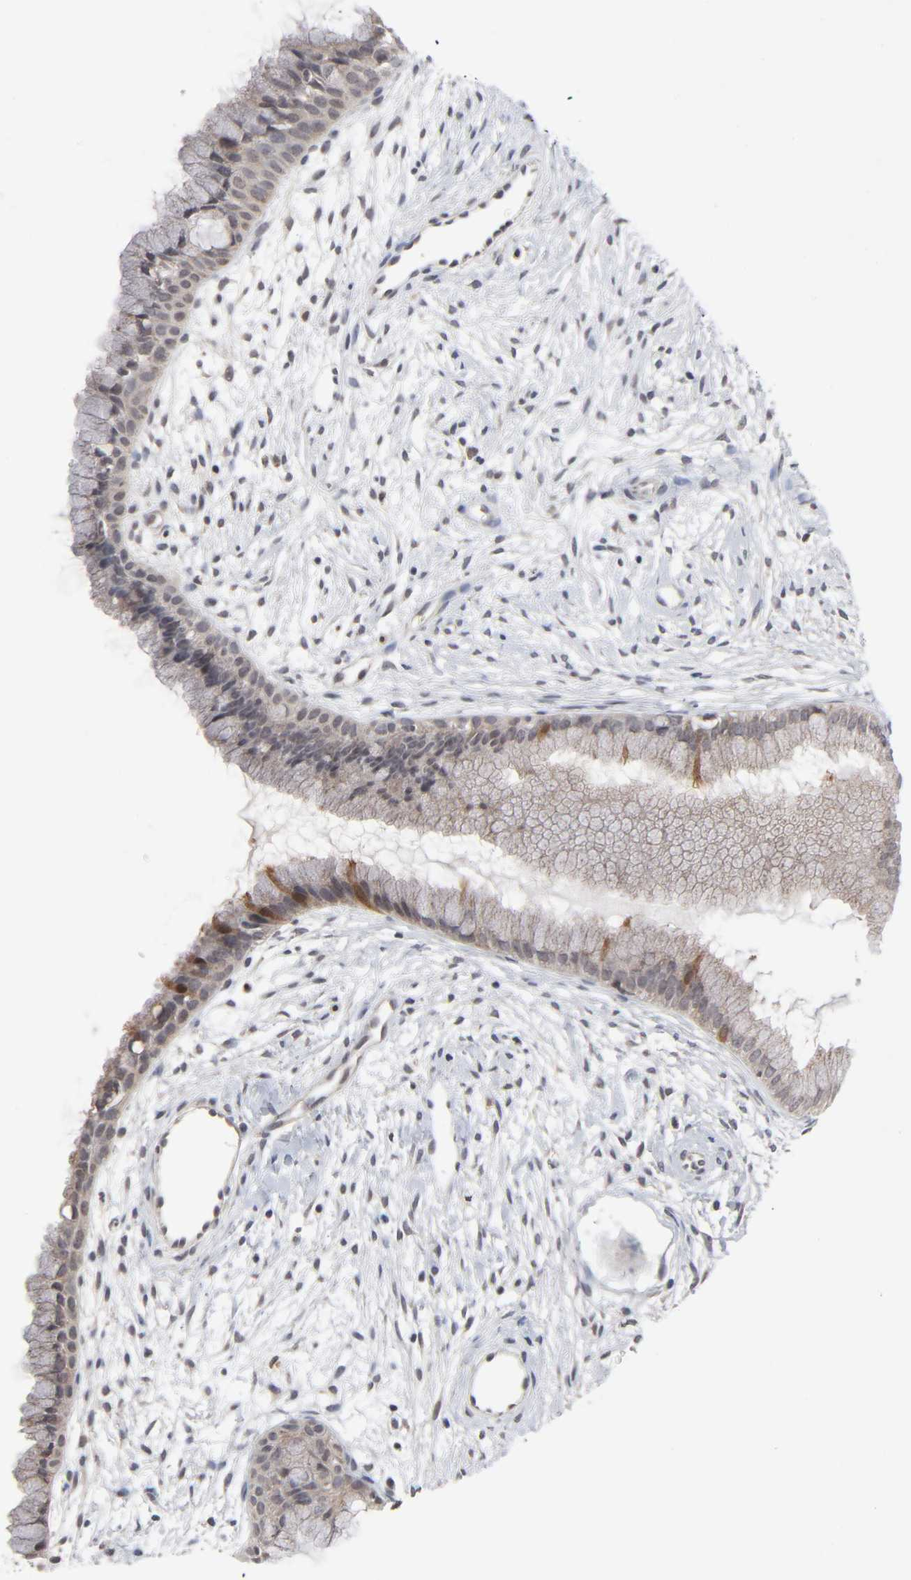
{"staining": {"intensity": "moderate", "quantity": "25%-75%", "location": "cytoplasmic/membranous,nuclear"}, "tissue": "cervix", "cell_type": "Glandular cells", "image_type": "normal", "snomed": [{"axis": "morphology", "description": "Normal tissue, NOS"}, {"axis": "topography", "description": "Cervix"}], "caption": "Brown immunohistochemical staining in benign cervix reveals moderate cytoplasmic/membranous,nuclear positivity in about 25%-75% of glandular cells.", "gene": "AUH", "patient": {"sex": "female", "age": 39}}